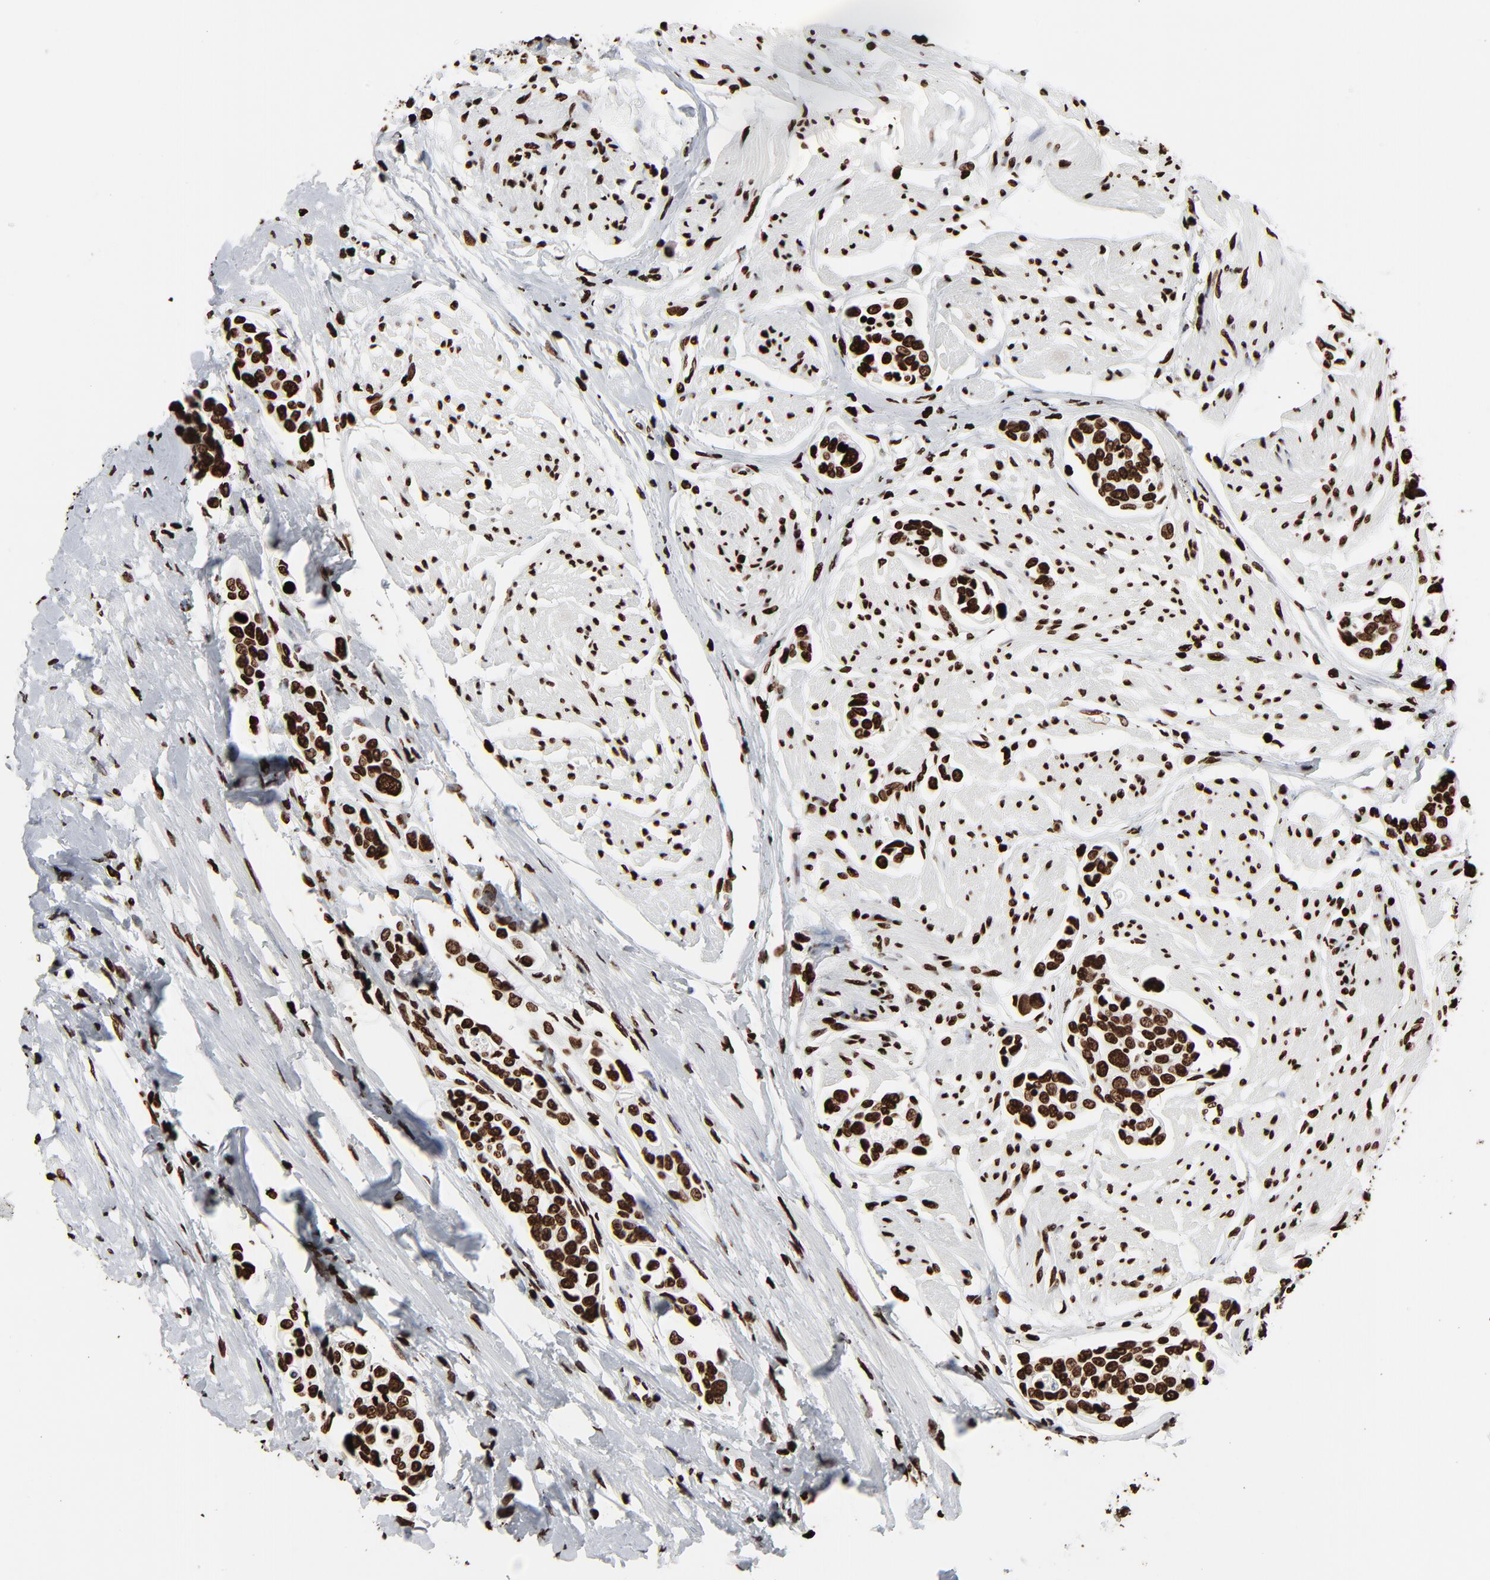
{"staining": {"intensity": "strong", "quantity": ">75%", "location": "nuclear"}, "tissue": "urothelial cancer", "cell_type": "Tumor cells", "image_type": "cancer", "snomed": [{"axis": "morphology", "description": "Urothelial carcinoma, High grade"}, {"axis": "topography", "description": "Urinary bladder"}], "caption": "High-grade urothelial carcinoma stained for a protein exhibits strong nuclear positivity in tumor cells.", "gene": "H3-4", "patient": {"sex": "male", "age": 78}}